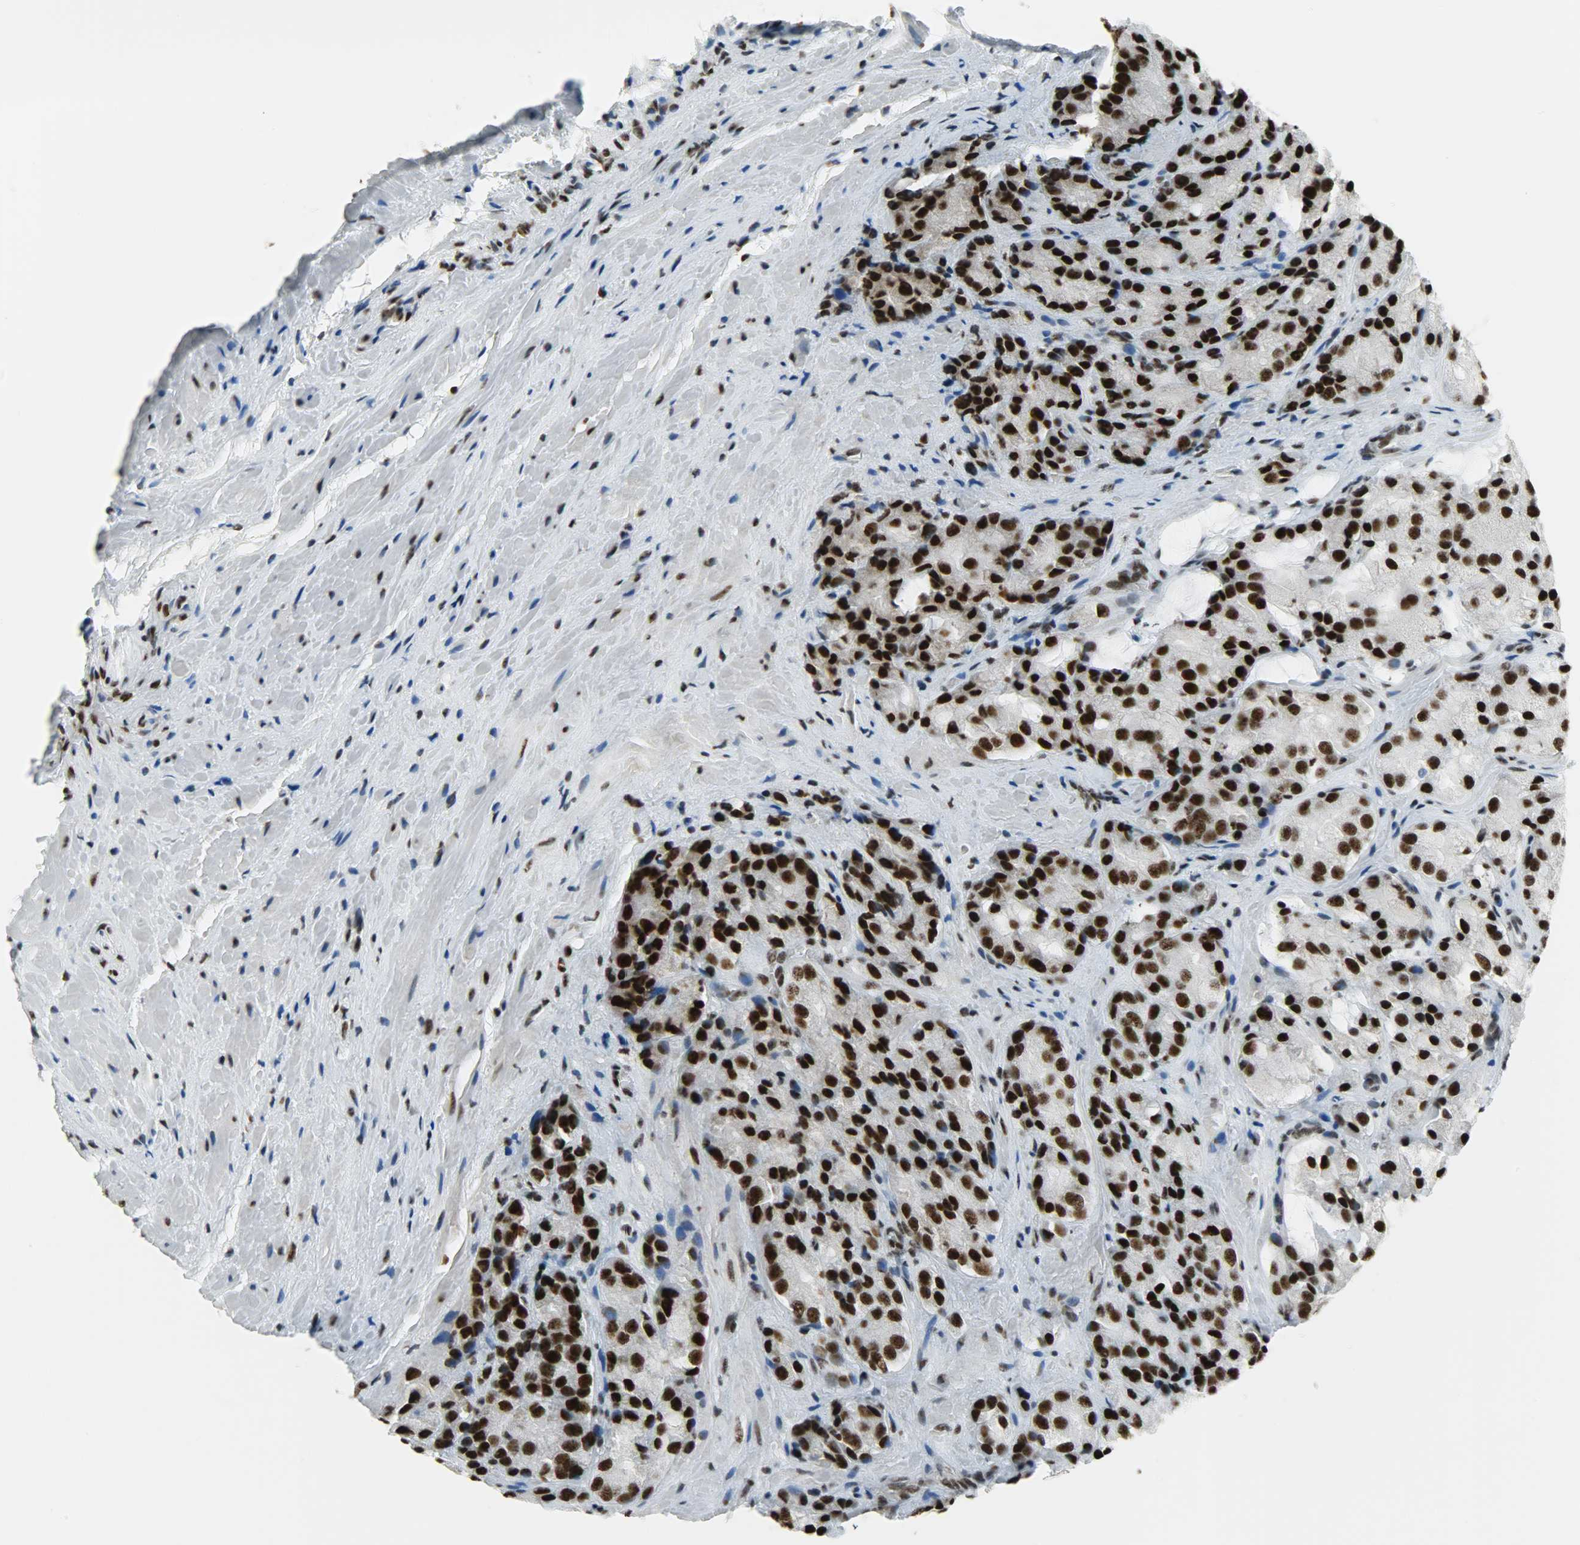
{"staining": {"intensity": "strong", "quantity": ">75%", "location": "nuclear"}, "tissue": "prostate cancer", "cell_type": "Tumor cells", "image_type": "cancer", "snomed": [{"axis": "morphology", "description": "Adenocarcinoma, High grade"}, {"axis": "topography", "description": "Prostate"}], "caption": "An immunohistochemistry (IHC) photomicrograph of neoplastic tissue is shown. Protein staining in brown highlights strong nuclear positivity in prostate adenocarcinoma (high-grade) within tumor cells. Immunohistochemistry stains the protein in brown and the nuclei are stained blue.", "gene": "SNRPA", "patient": {"sex": "male", "age": 70}}